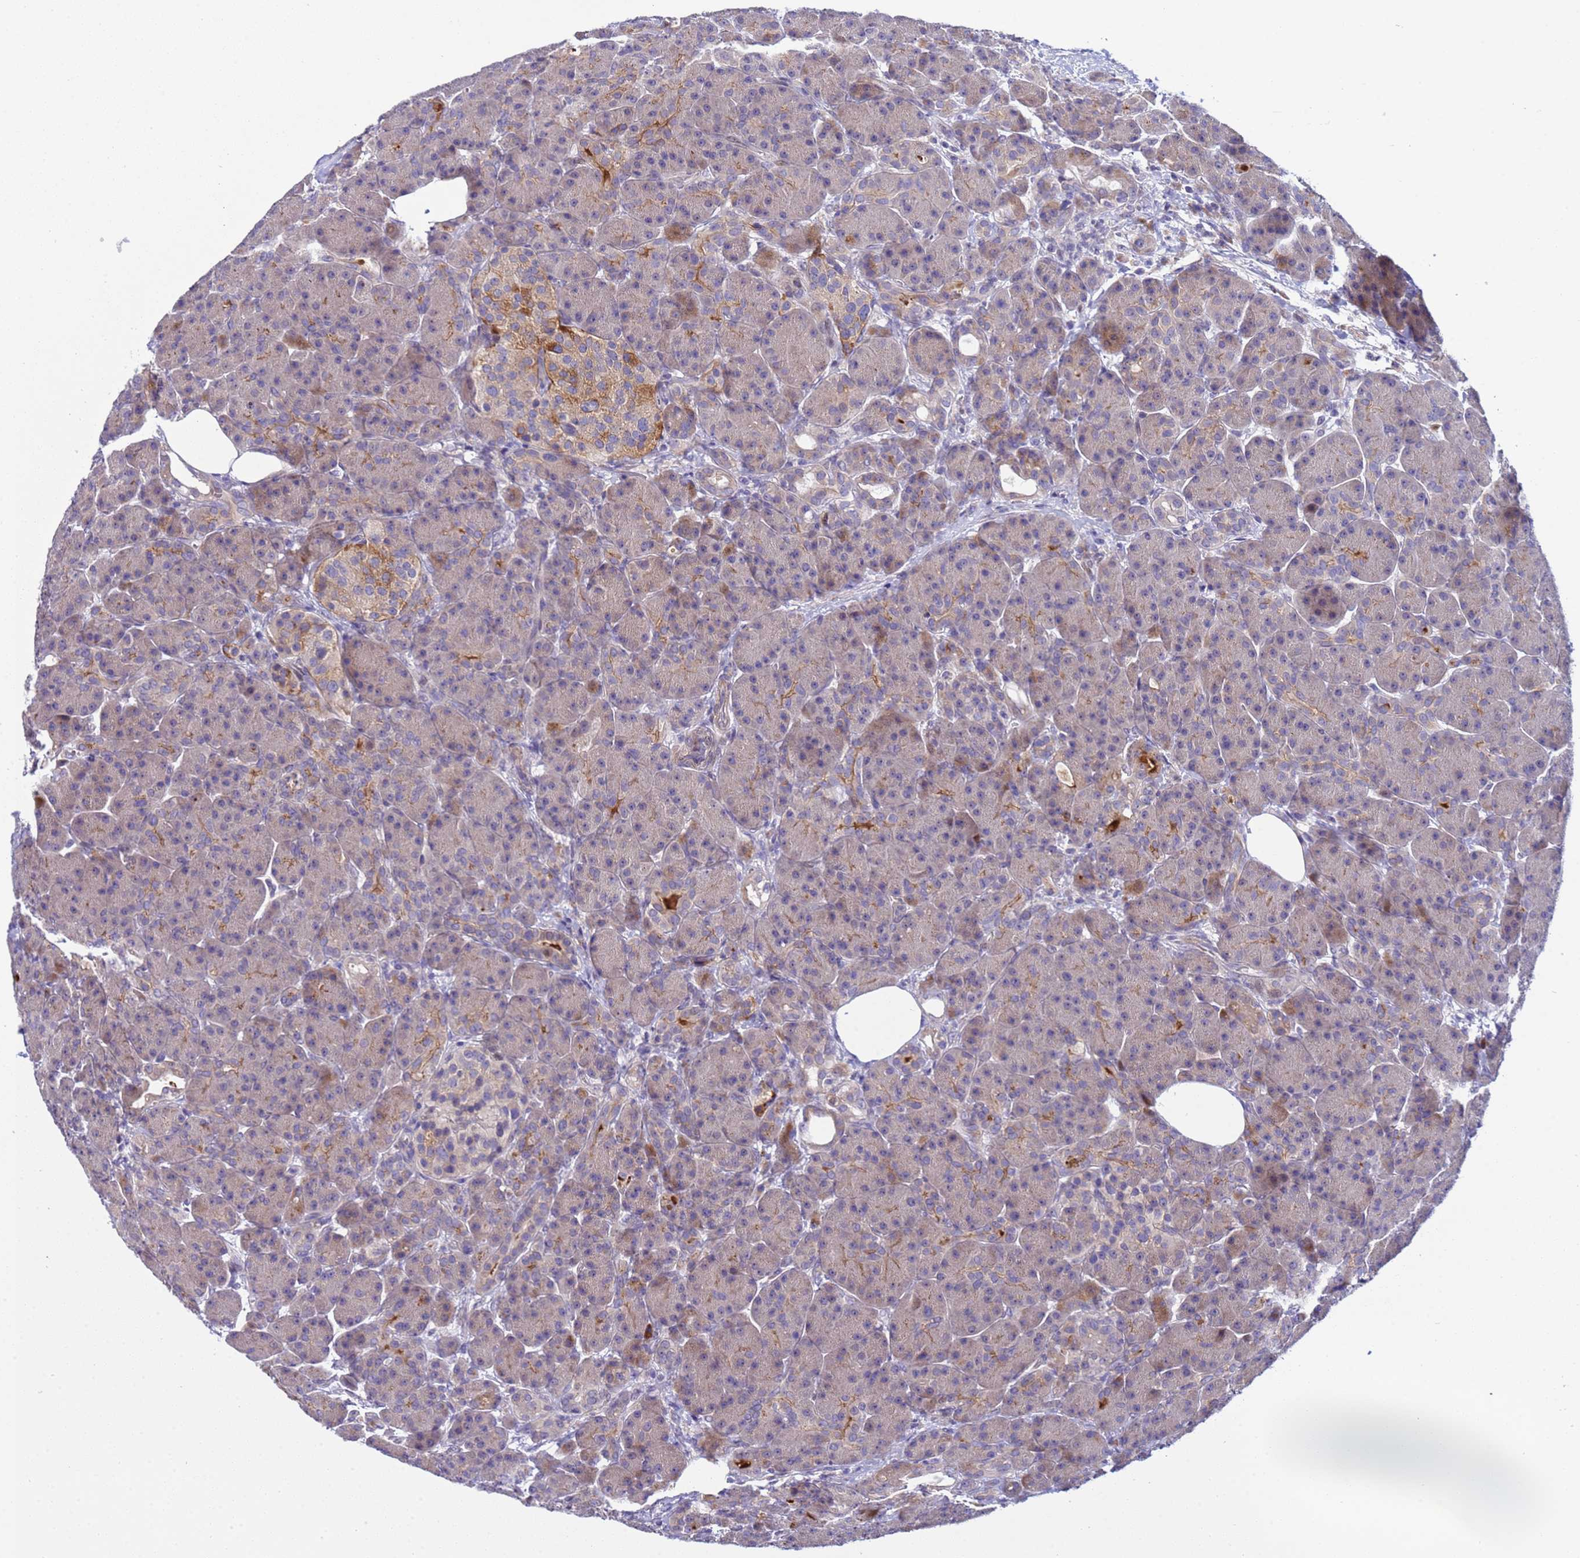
{"staining": {"intensity": "moderate", "quantity": "<25%", "location": "cytoplasmic/membranous"}, "tissue": "pancreas", "cell_type": "Exocrine glandular cells", "image_type": "normal", "snomed": [{"axis": "morphology", "description": "Normal tissue, NOS"}, {"axis": "topography", "description": "Pancreas"}], "caption": "Immunohistochemistry (IHC) histopathology image of unremarkable human pancreas stained for a protein (brown), which reveals low levels of moderate cytoplasmic/membranous expression in about <25% of exocrine glandular cells.", "gene": "IGSF11", "patient": {"sex": "male", "age": 63}}